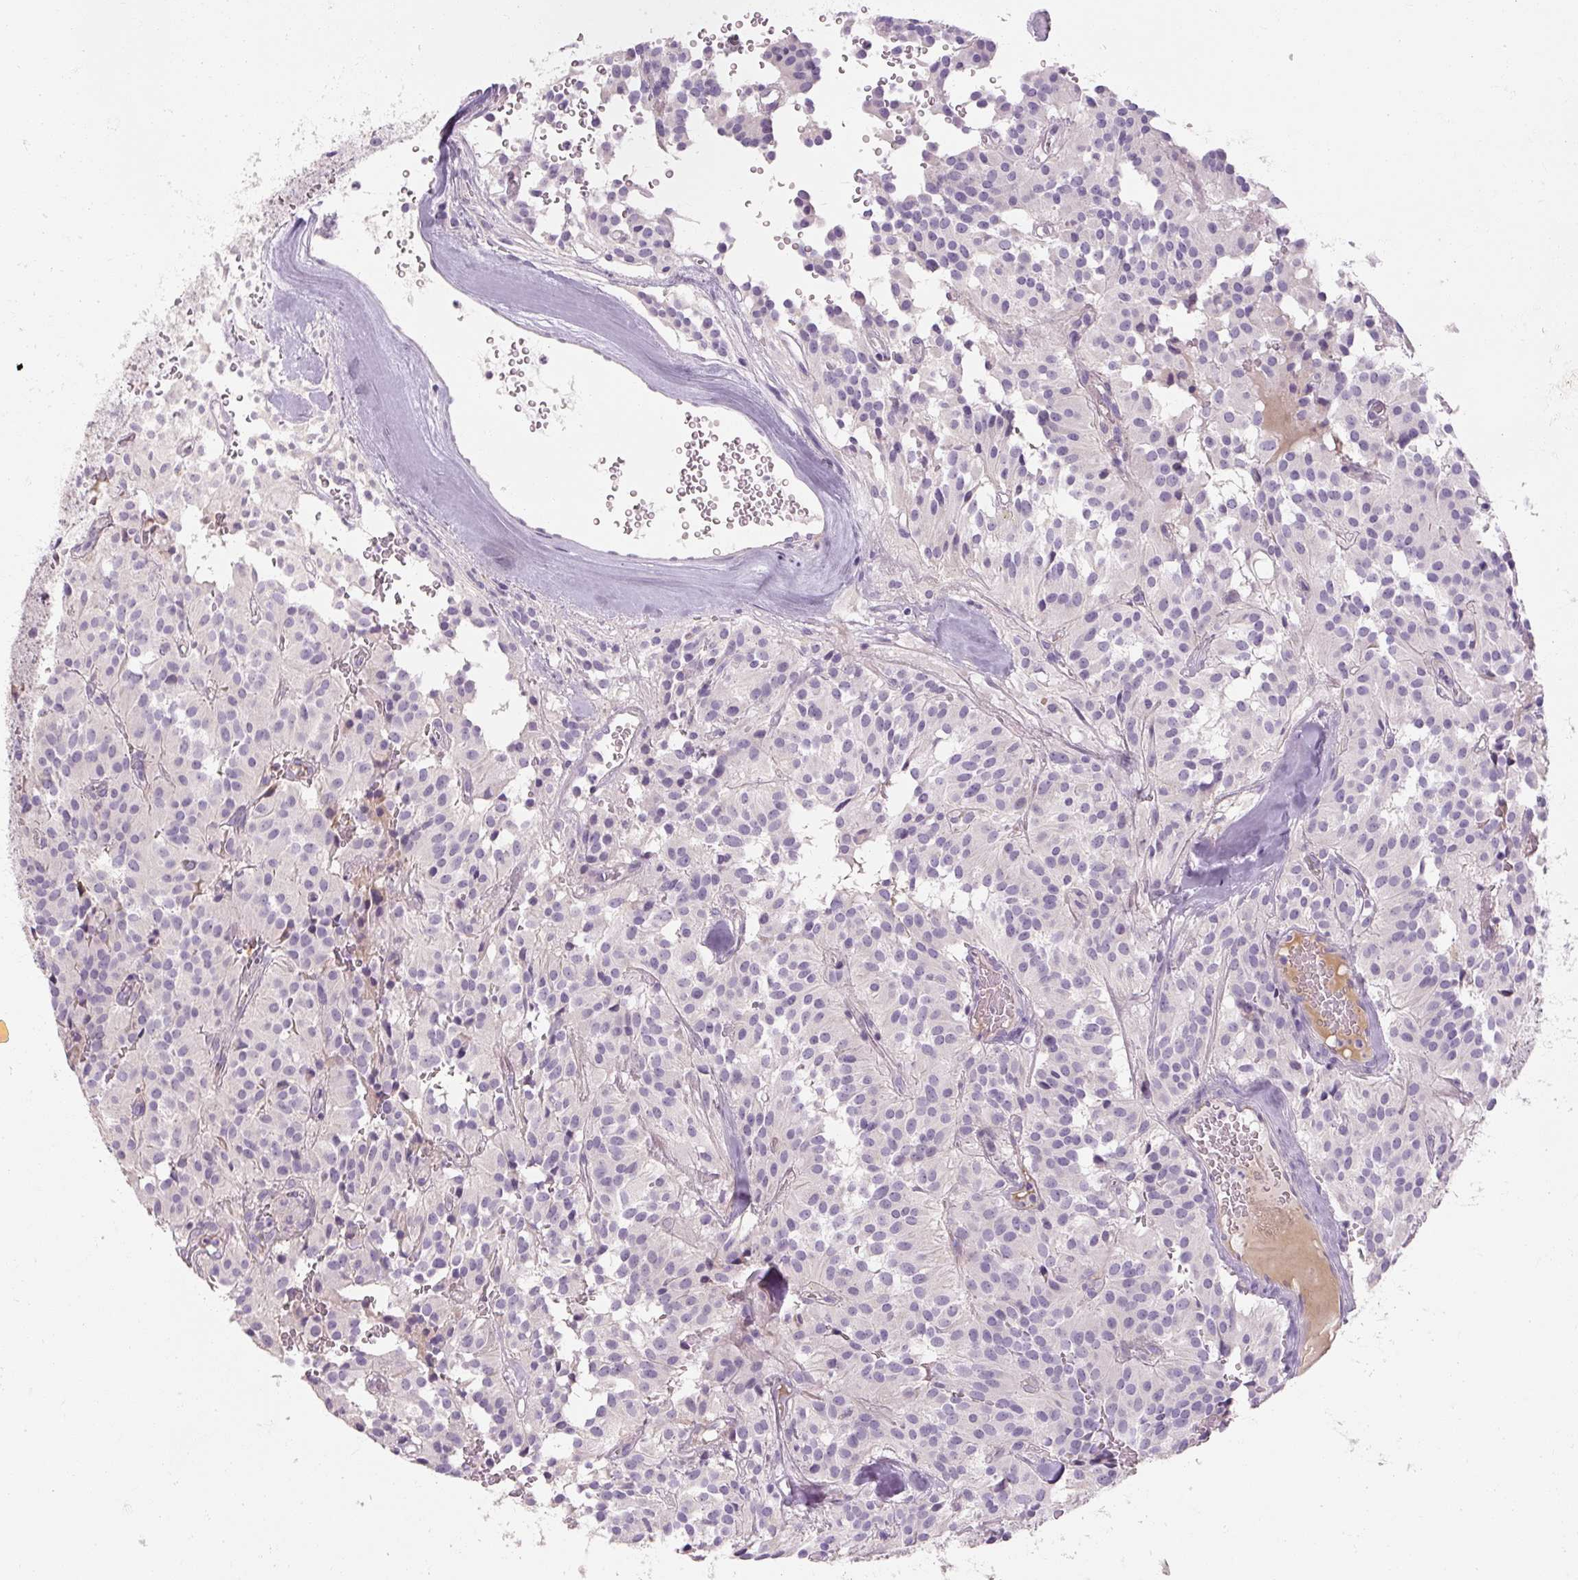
{"staining": {"intensity": "negative", "quantity": "none", "location": "none"}, "tissue": "glioma", "cell_type": "Tumor cells", "image_type": "cancer", "snomed": [{"axis": "morphology", "description": "Glioma, malignant, Low grade"}, {"axis": "topography", "description": "Brain"}], "caption": "Tumor cells show no significant staining in glioma.", "gene": "NFE2L3", "patient": {"sex": "male", "age": 42}}